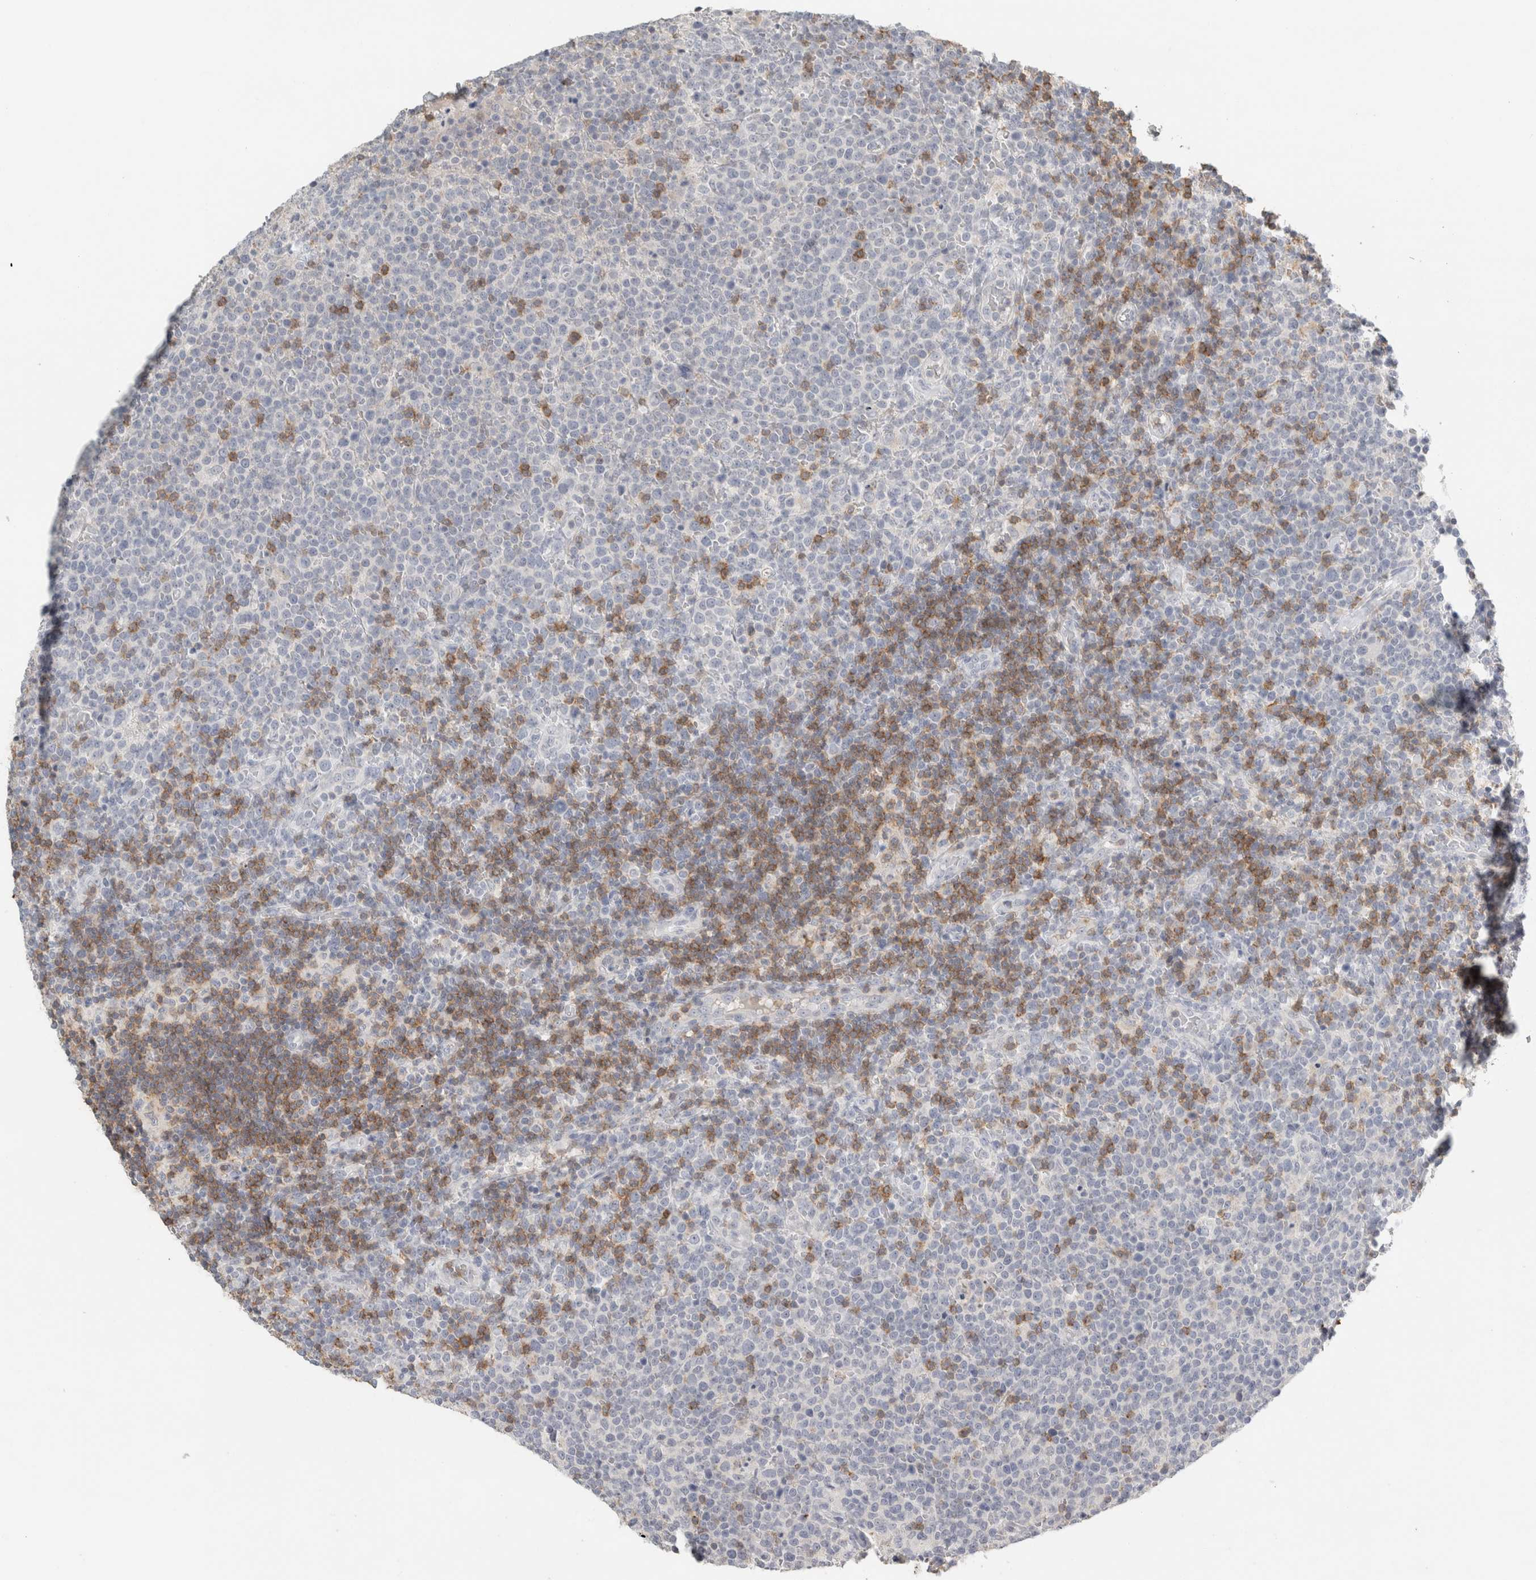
{"staining": {"intensity": "negative", "quantity": "none", "location": "none"}, "tissue": "lymphoma", "cell_type": "Tumor cells", "image_type": "cancer", "snomed": [{"axis": "morphology", "description": "Malignant lymphoma, non-Hodgkin's type, High grade"}, {"axis": "topography", "description": "Lymph node"}], "caption": "Protein analysis of lymphoma reveals no significant expression in tumor cells. (DAB (3,3'-diaminobenzidine) immunohistochemistry visualized using brightfield microscopy, high magnification).", "gene": "TRAT1", "patient": {"sex": "male", "age": 61}}